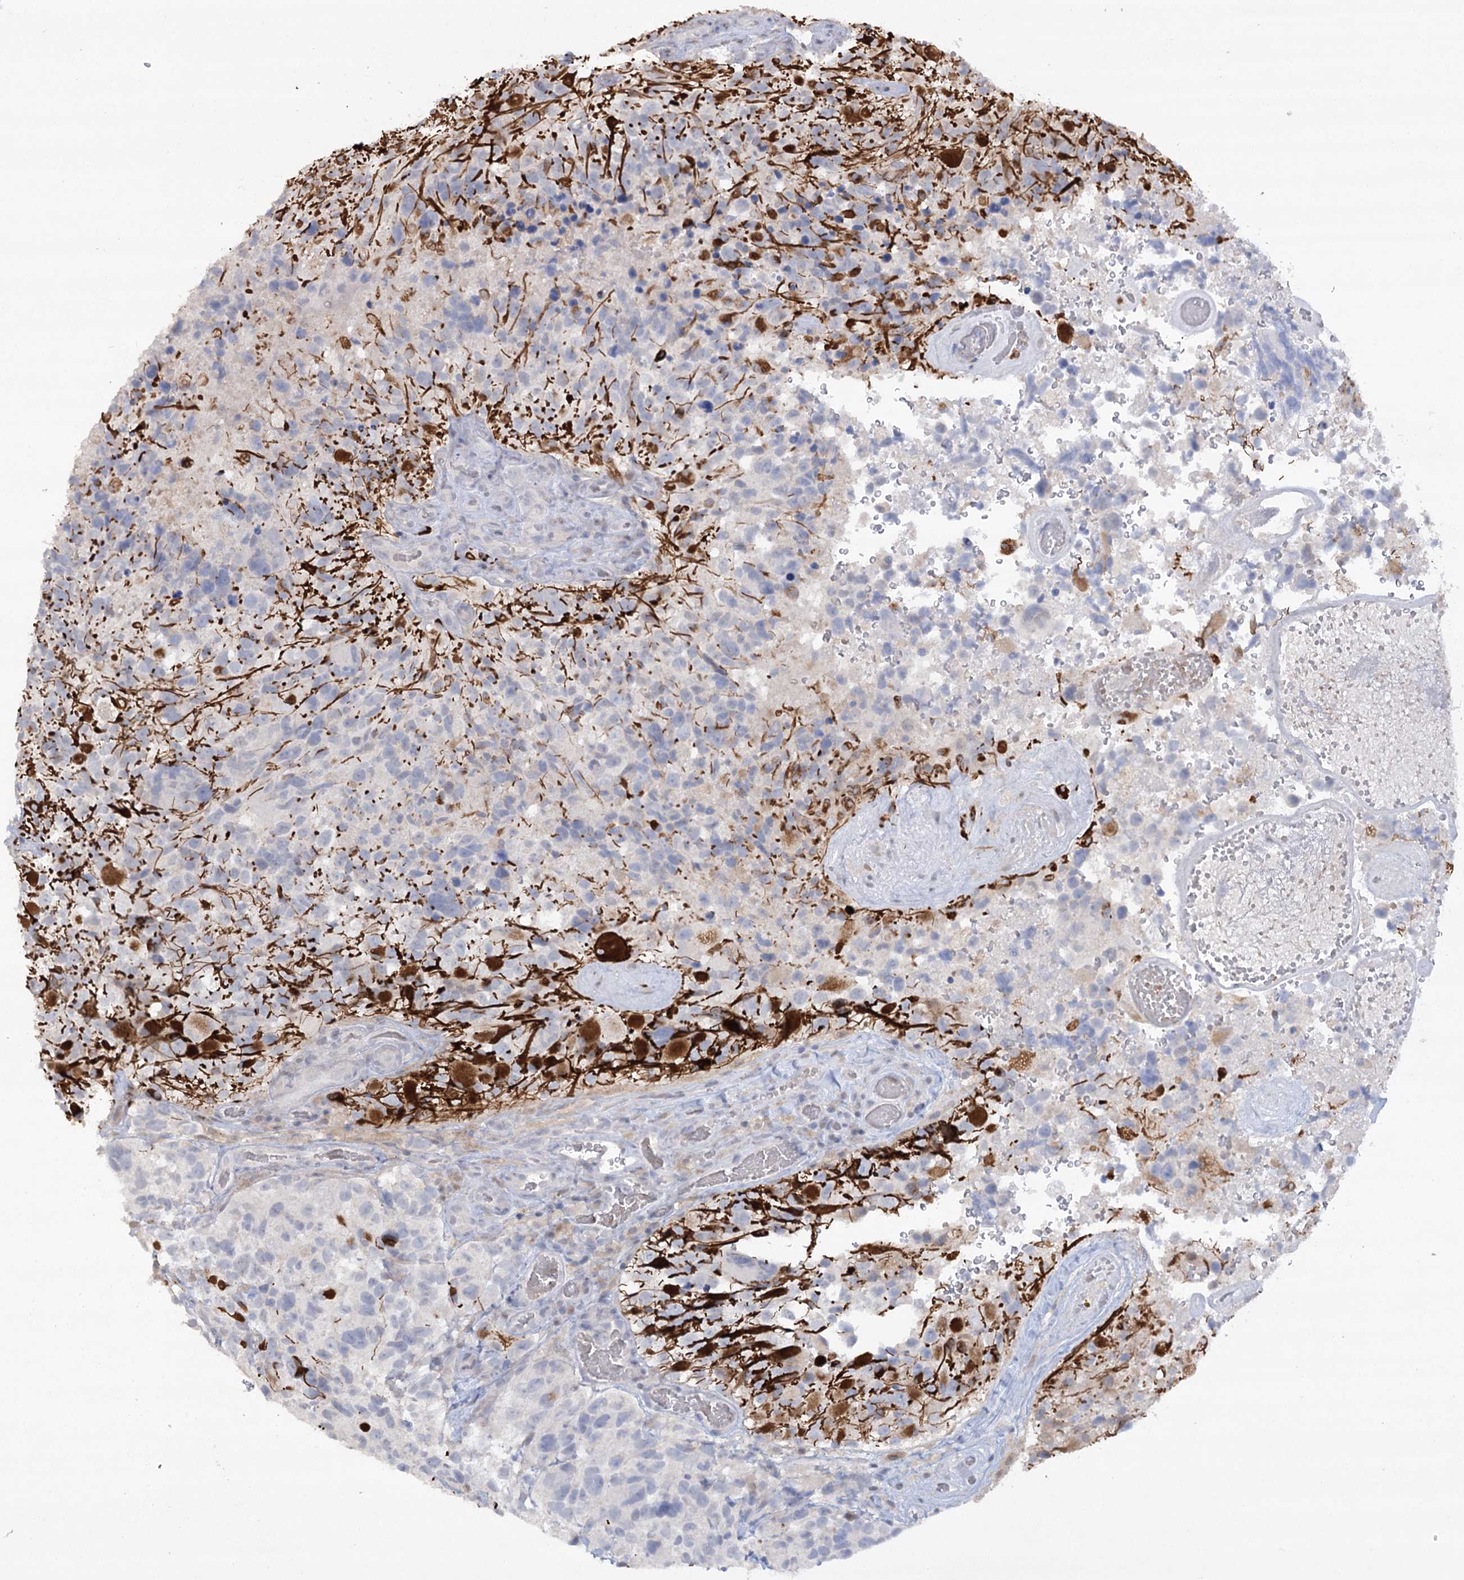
{"staining": {"intensity": "negative", "quantity": "none", "location": "none"}, "tissue": "glioma", "cell_type": "Tumor cells", "image_type": "cancer", "snomed": [{"axis": "morphology", "description": "Glioma, malignant, High grade"}, {"axis": "topography", "description": "Brain"}], "caption": "A histopathology image of human high-grade glioma (malignant) is negative for staining in tumor cells. (DAB (3,3'-diaminobenzidine) immunohistochemistry (IHC), high magnification).", "gene": "TRAF3IP1", "patient": {"sex": "male", "age": 69}}